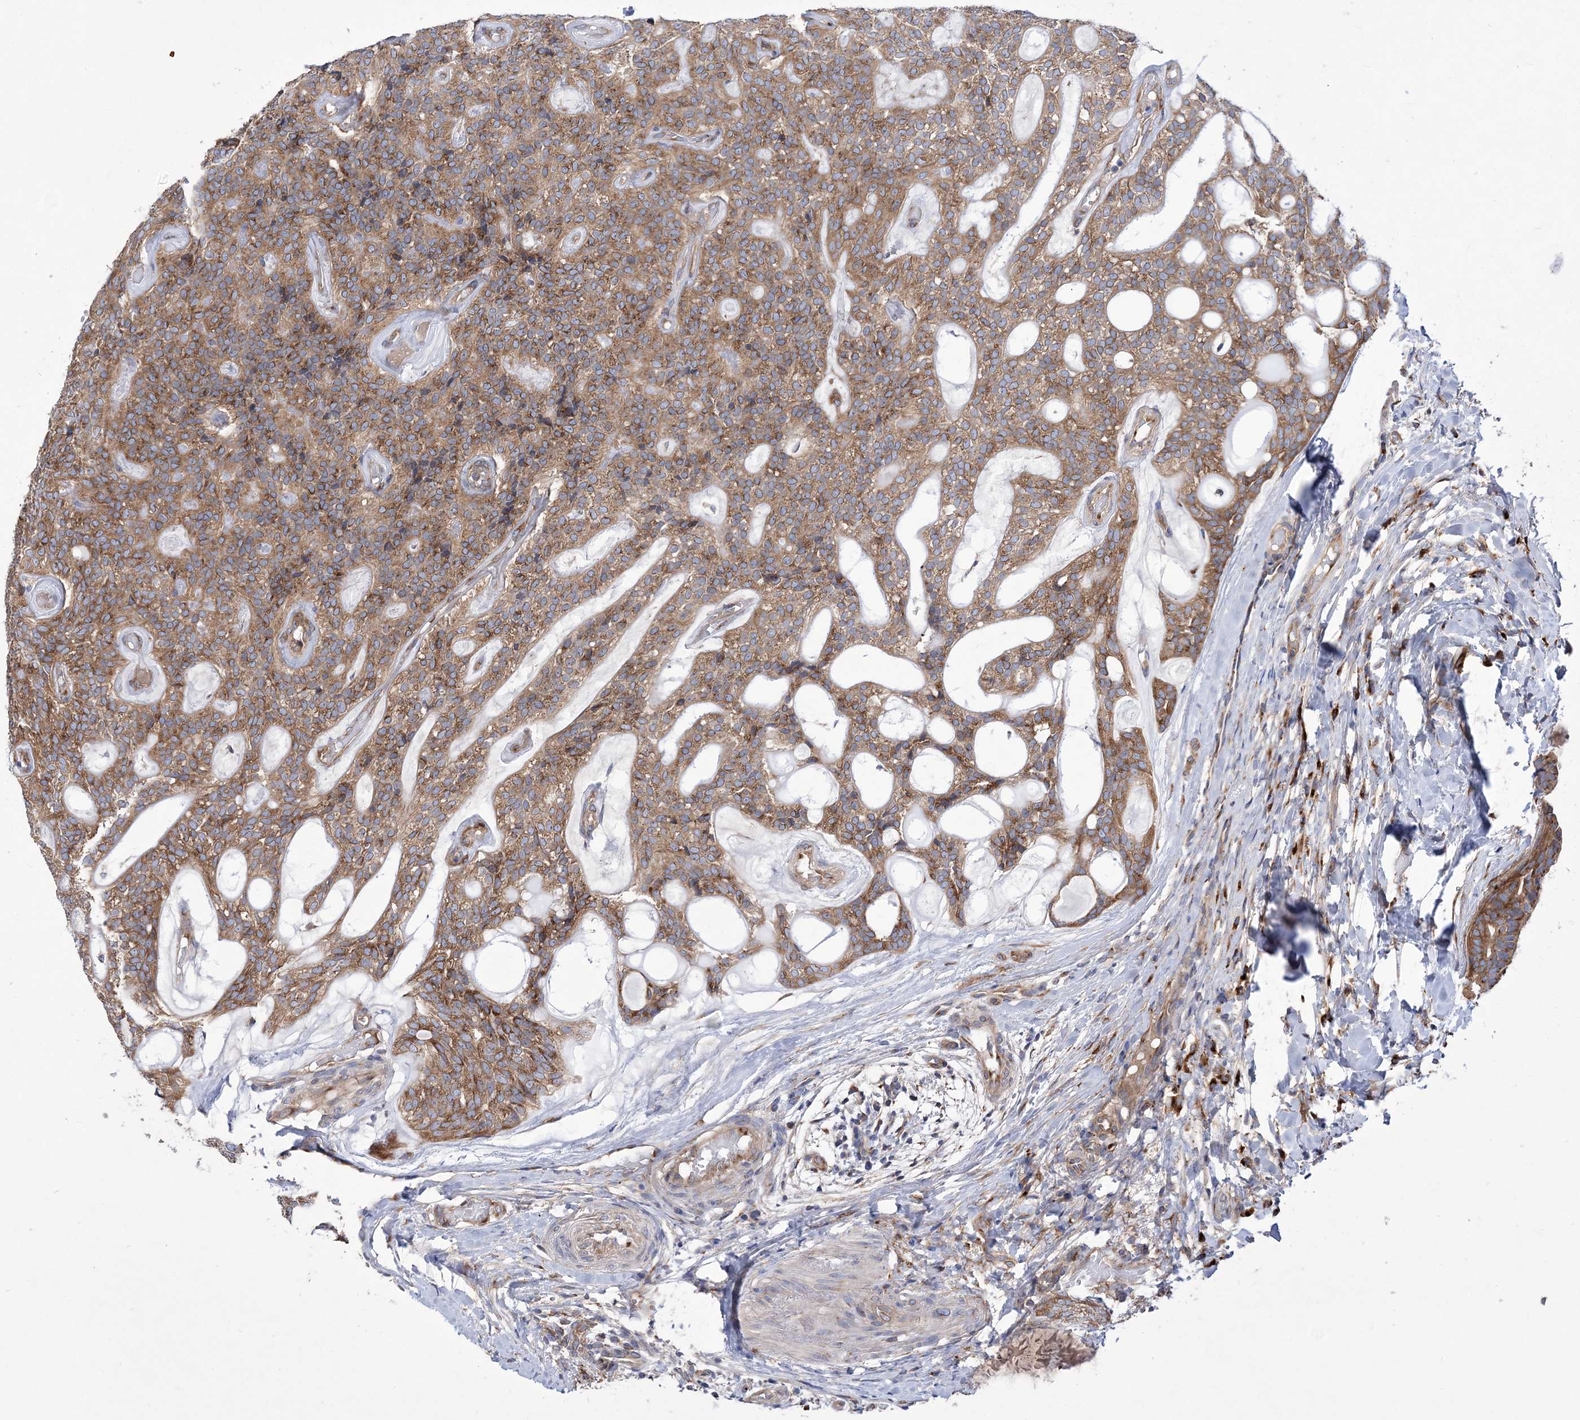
{"staining": {"intensity": "moderate", "quantity": ">75%", "location": "cytoplasmic/membranous"}, "tissue": "head and neck cancer", "cell_type": "Tumor cells", "image_type": "cancer", "snomed": [{"axis": "morphology", "description": "Adenocarcinoma, NOS"}, {"axis": "topography", "description": "Head-Neck"}], "caption": "Head and neck adenocarcinoma was stained to show a protein in brown. There is medium levels of moderate cytoplasmic/membranous expression in approximately >75% of tumor cells.", "gene": "COPB2", "patient": {"sex": "male", "age": 66}}